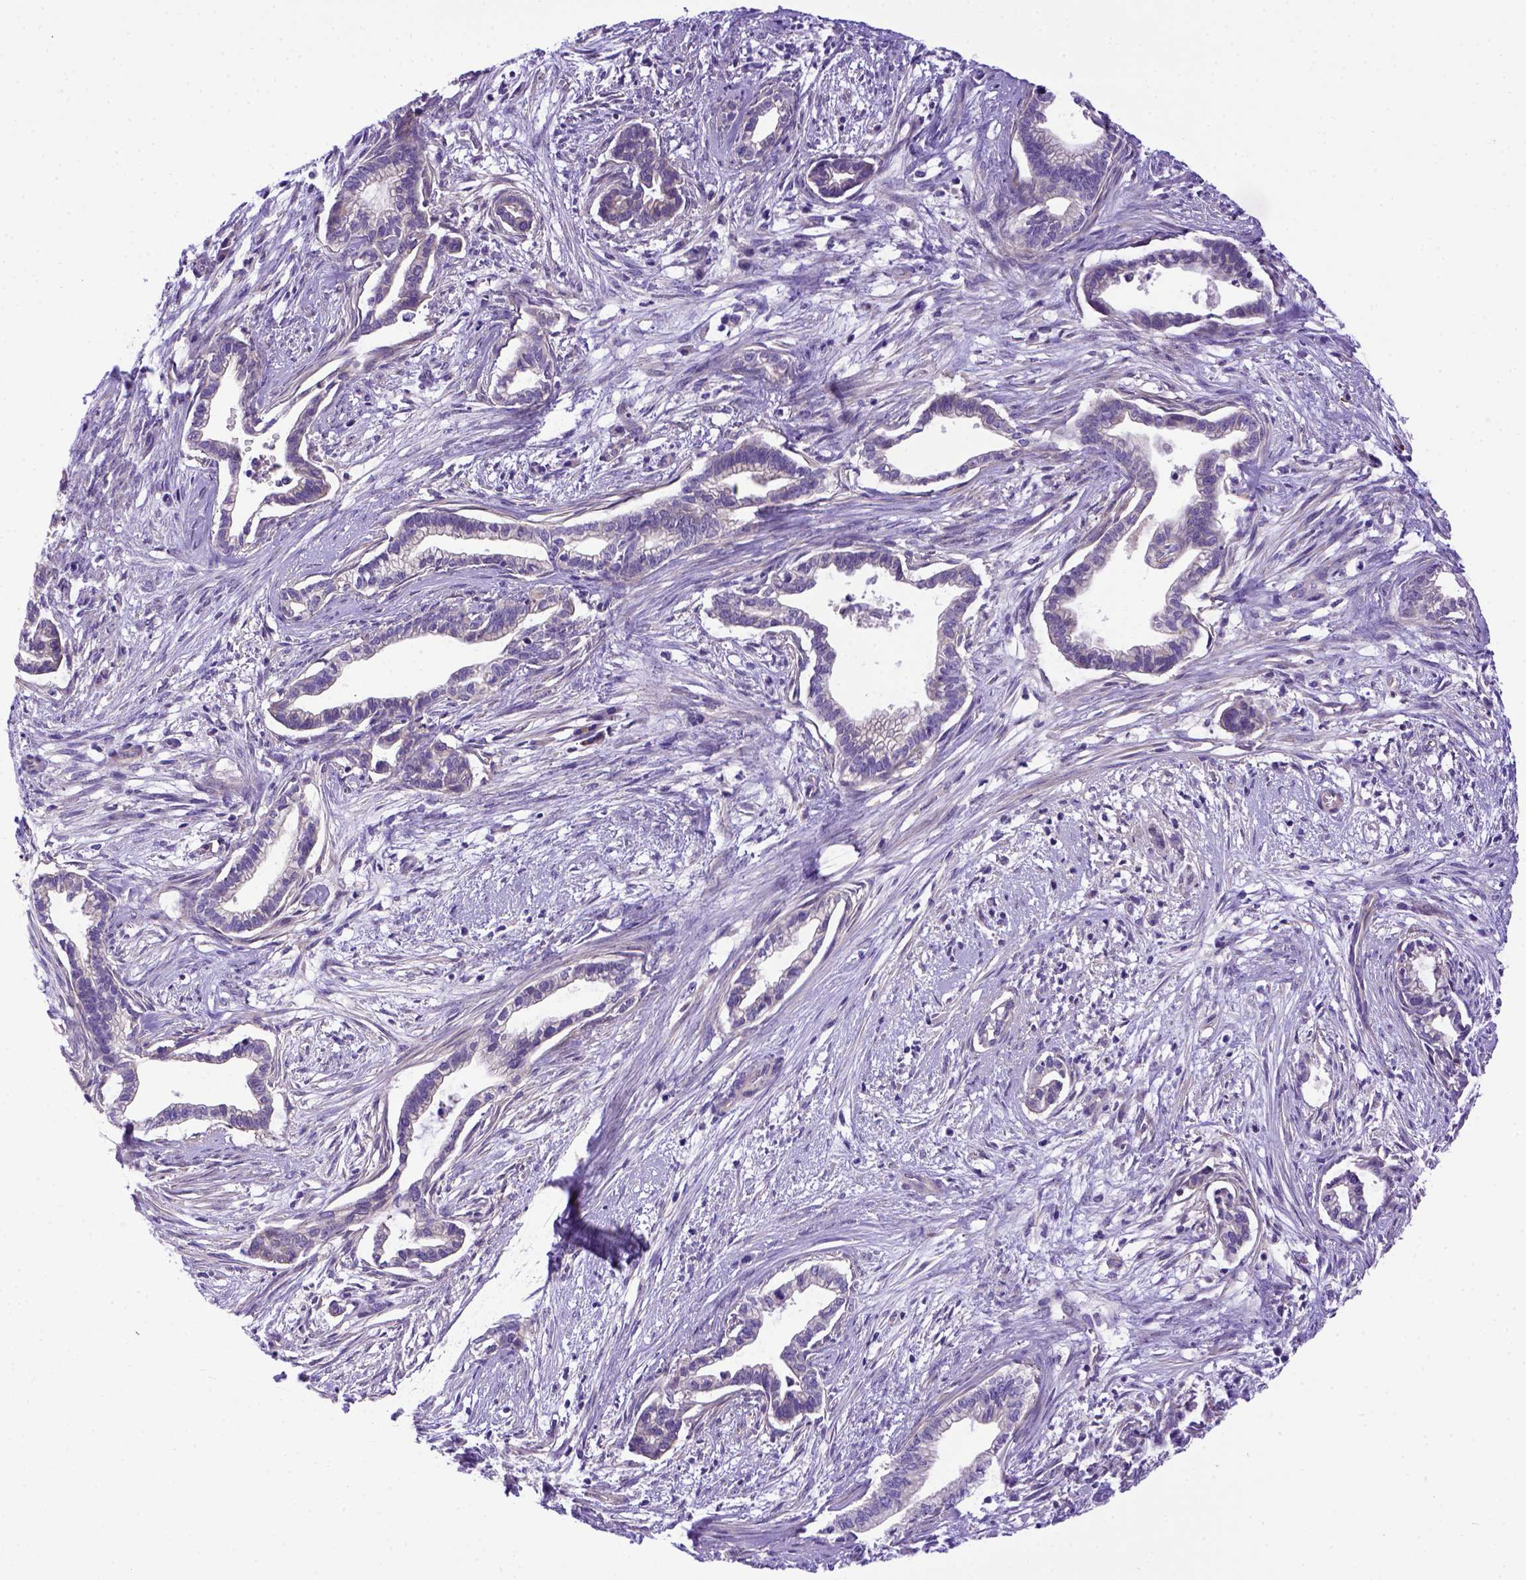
{"staining": {"intensity": "negative", "quantity": "none", "location": "none"}, "tissue": "cervical cancer", "cell_type": "Tumor cells", "image_type": "cancer", "snomed": [{"axis": "morphology", "description": "Adenocarcinoma, NOS"}, {"axis": "topography", "description": "Cervix"}], "caption": "Protein analysis of cervical adenocarcinoma displays no significant expression in tumor cells.", "gene": "ADAM12", "patient": {"sex": "female", "age": 62}}